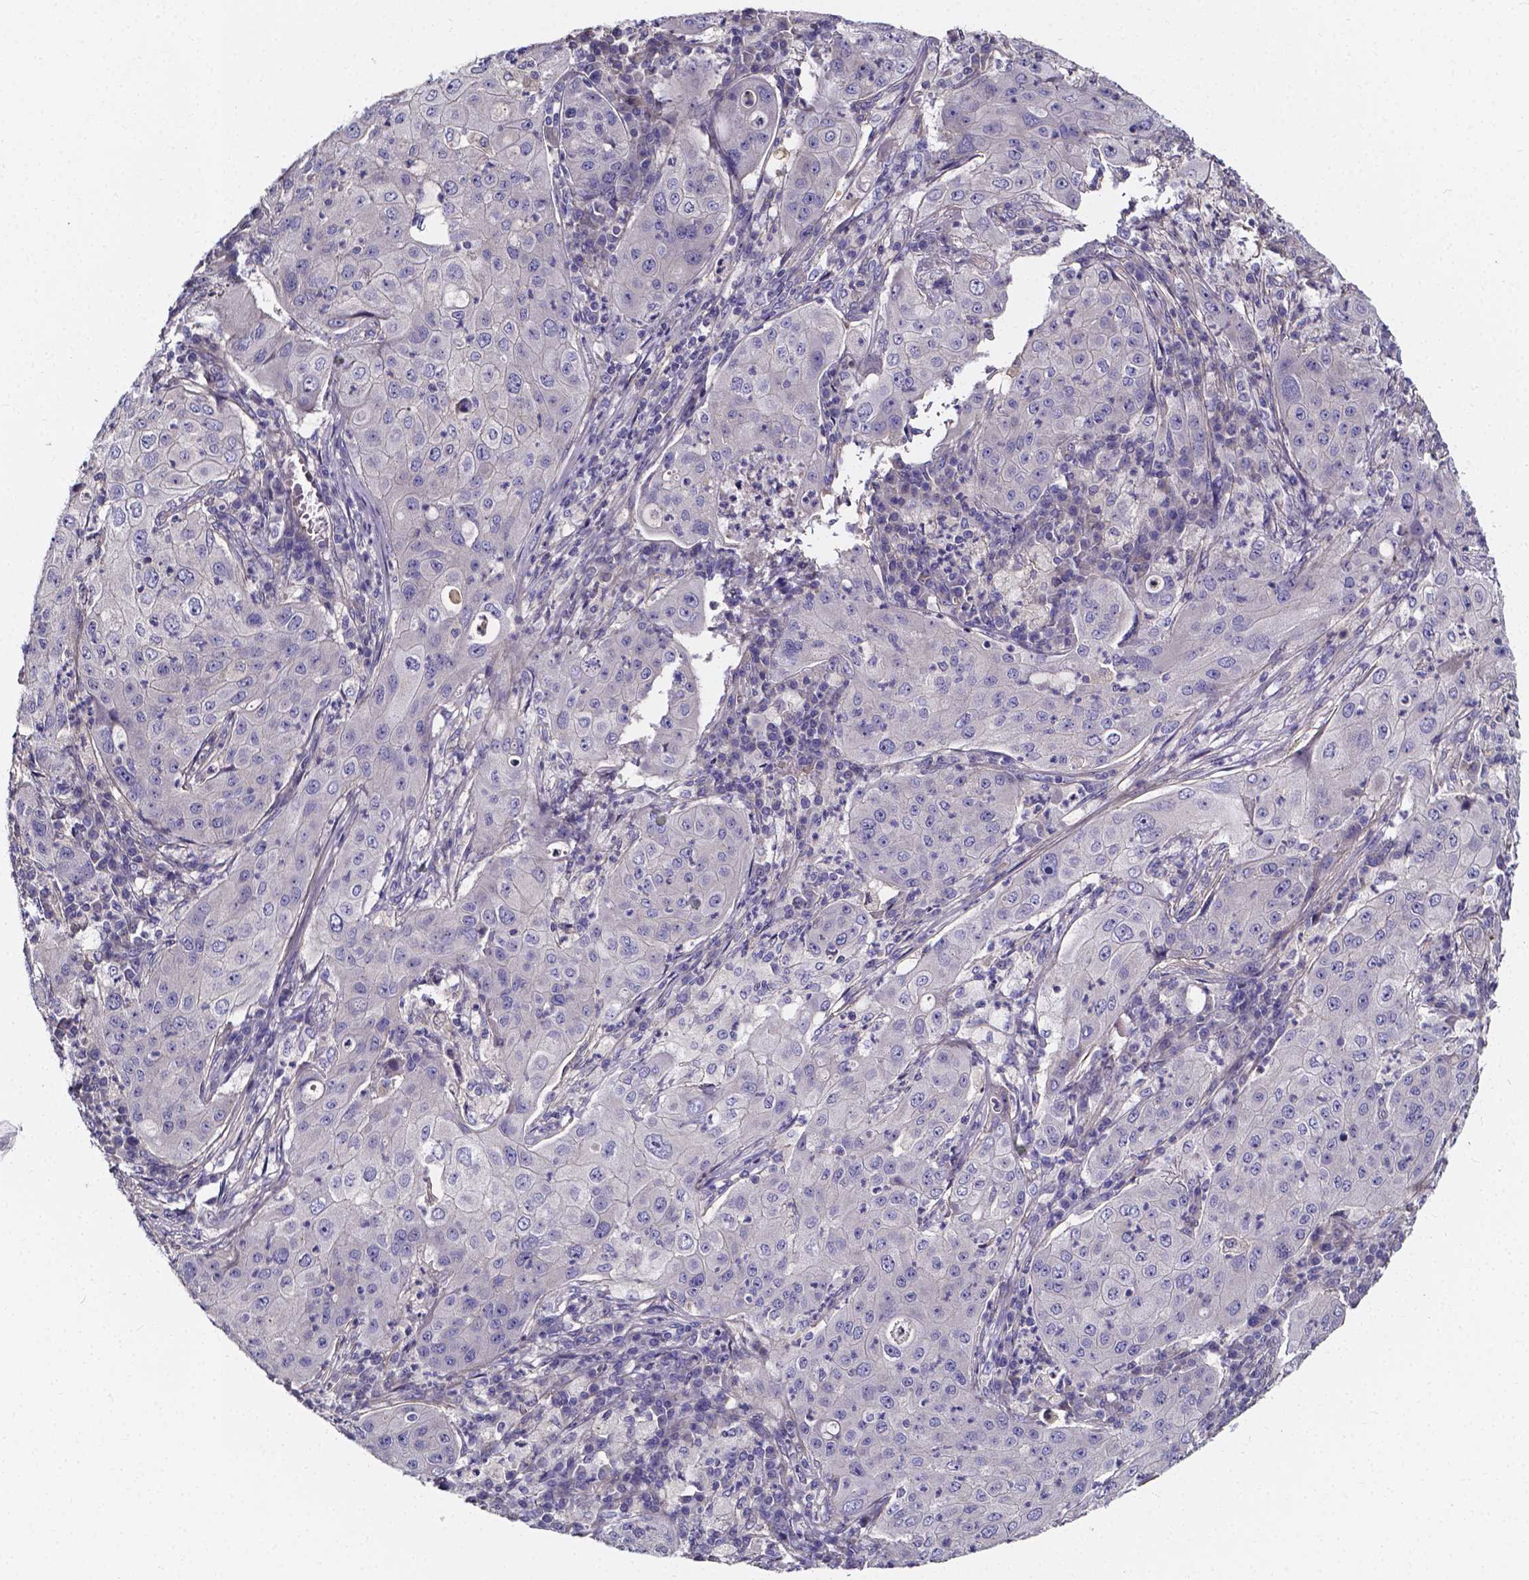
{"staining": {"intensity": "negative", "quantity": "none", "location": "none"}, "tissue": "lung cancer", "cell_type": "Tumor cells", "image_type": "cancer", "snomed": [{"axis": "morphology", "description": "Squamous cell carcinoma, NOS"}, {"axis": "topography", "description": "Lung"}], "caption": "Lung squamous cell carcinoma stained for a protein using immunohistochemistry shows no staining tumor cells.", "gene": "CACNG8", "patient": {"sex": "female", "age": 59}}